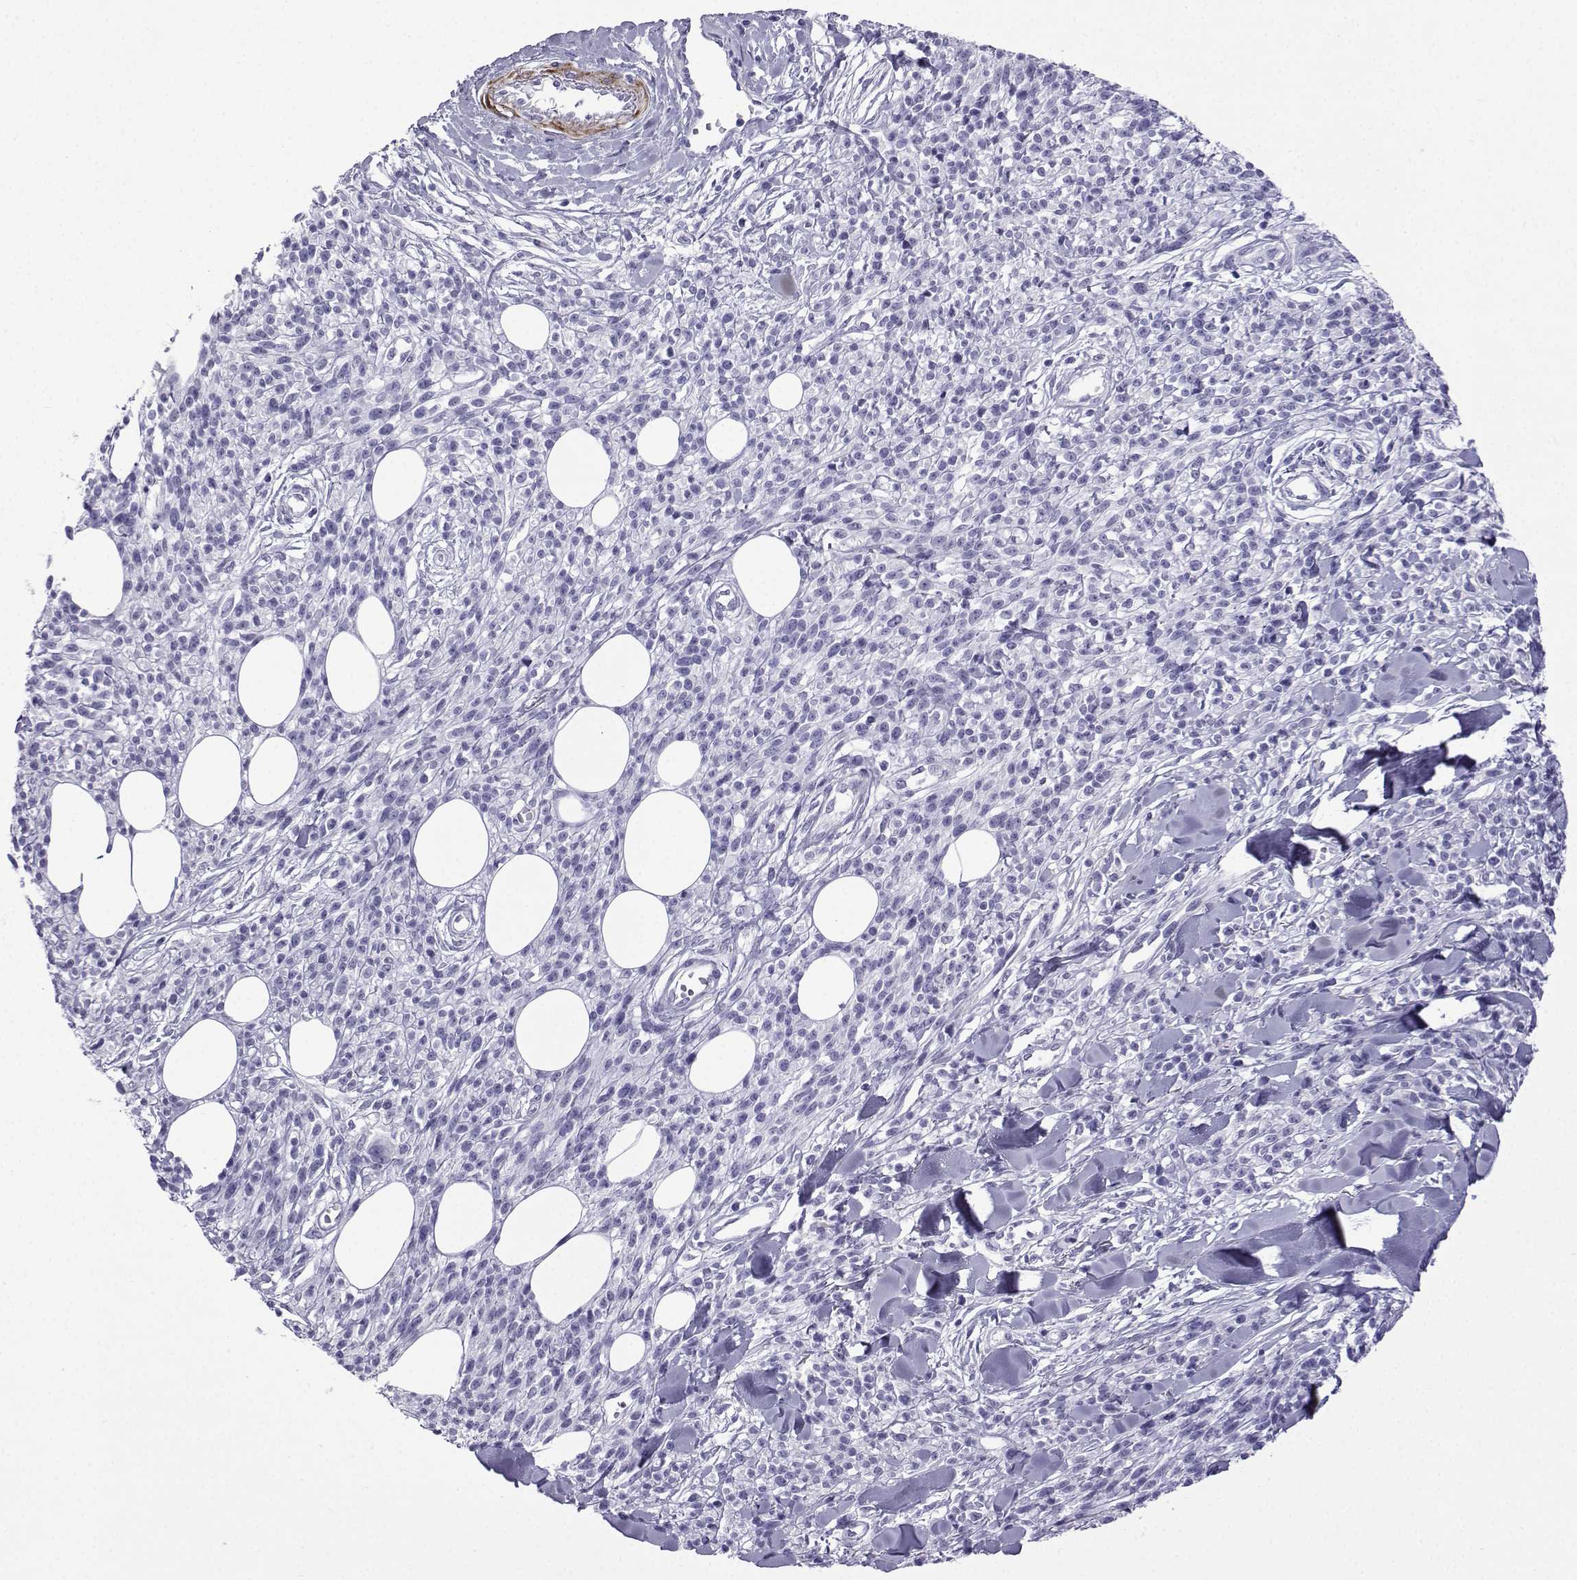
{"staining": {"intensity": "negative", "quantity": "none", "location": "none"}, "tissue": "melanoma", "cell_type": "Tumor cells", "image_type": "cancer", "snomed": [{"axis": "morphology", "description": "Malignant melanoma, NOS"}, {"axis": "topography", "description": "Skin"}, {"axis": "topography", "description": "Skin of trunk"}], "caption": "A photomicrograph of melanoma stained for a protein shows no brown staining in tumor cells.", "gene": "KCNF1", "patient": {"sex": "male", "age": 74}}